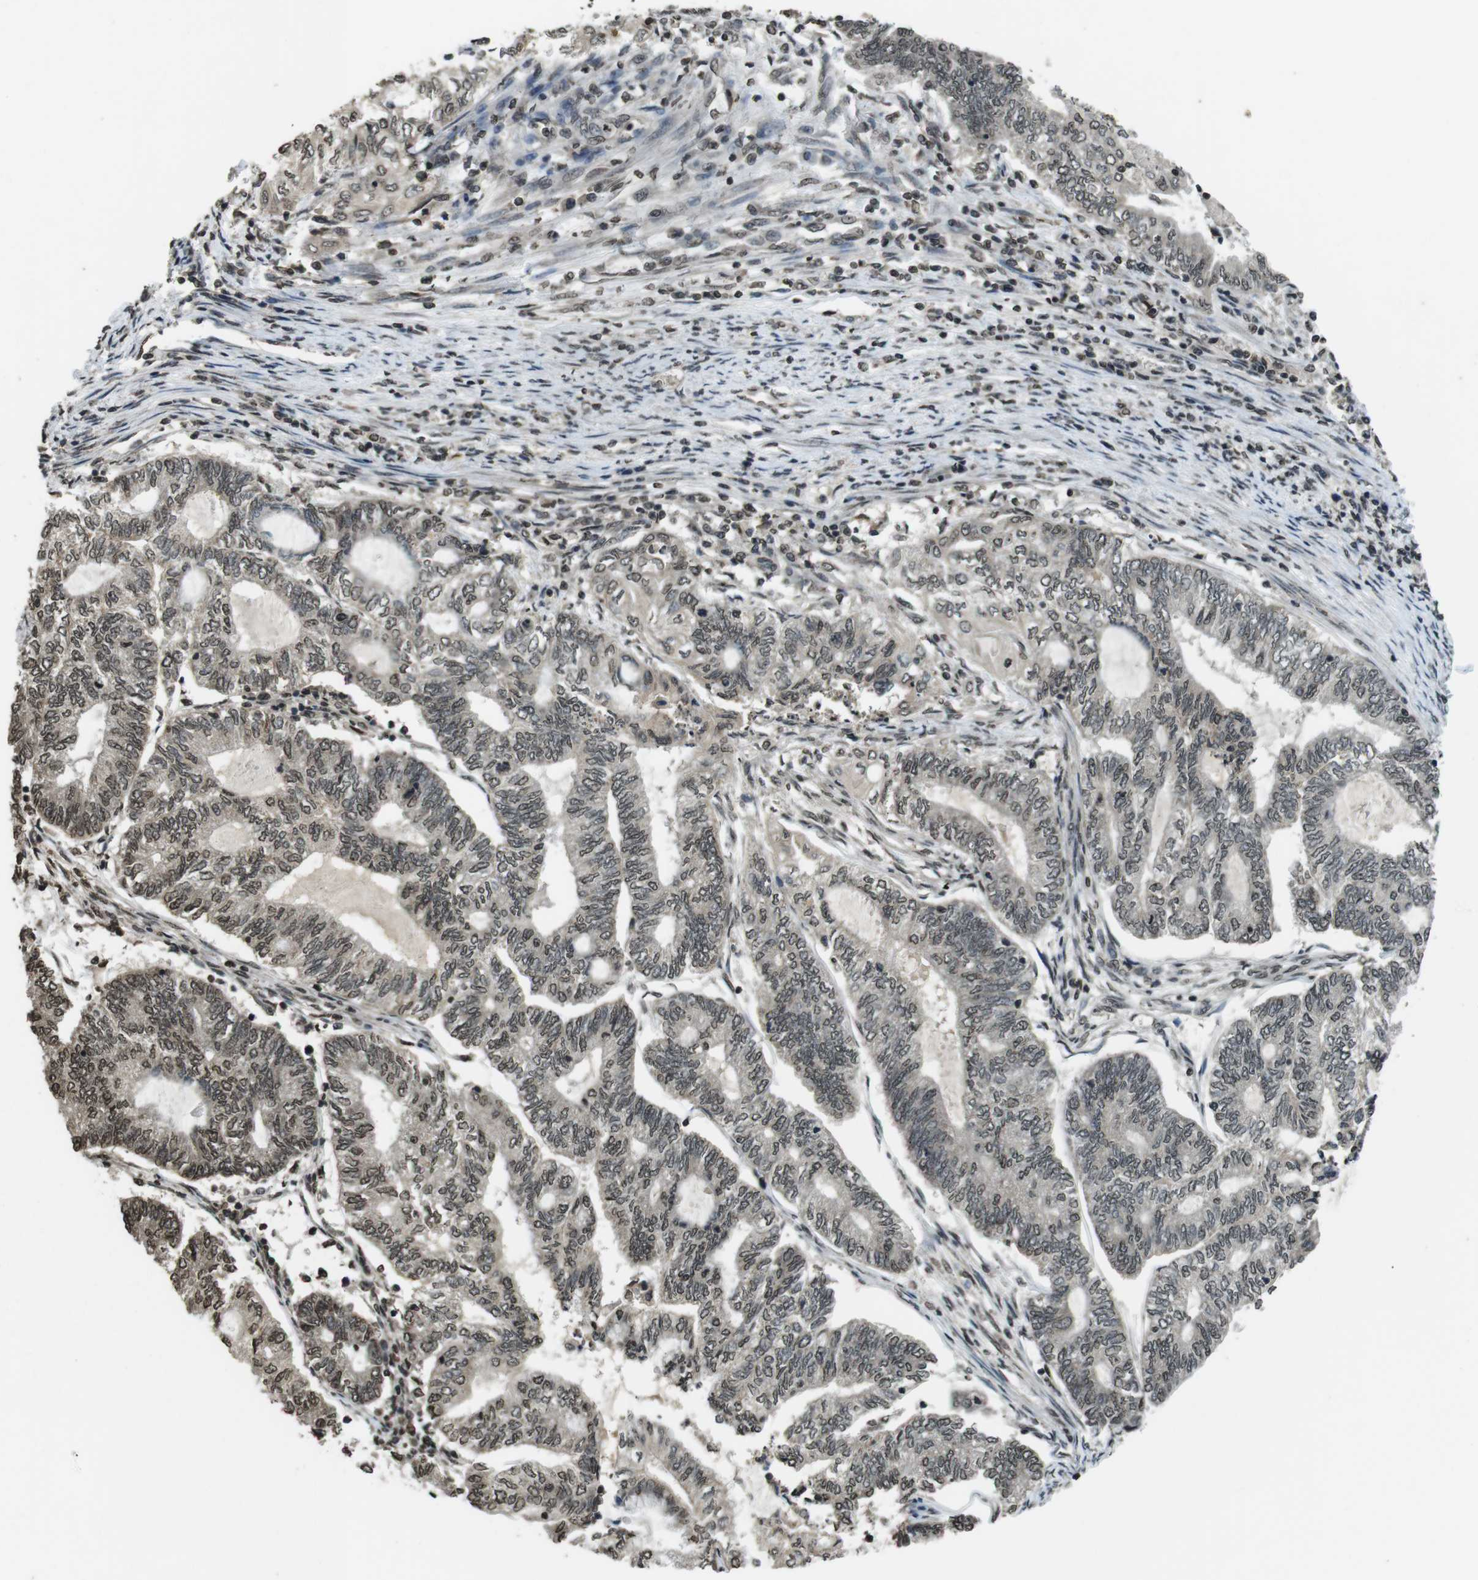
{"staining": {"intensity": "moderate", "quantity": "25%-75%", "location": "nuclear"}, "tissue": "endometrial cancer", "cell_type": "Tumor cells", "image_type": "cancer", "snomed": [{"axis": "morphology", "description": "Adenocarcinoma, NOS"}, {"axis": "topography", "description": "Uterus"}, {"axis": "topography", "description": "Endometrium"}], "caption": "Immunohistochemistry histopathology image of human endometrial cancer (adenocarcinoma) stained for a protein (brown), which demonstrates medium levels of moderate nuclear staining in approximately 25%-75% of tumor cells.", "gene": "MAF", "patient": {"sex": "female", "age": 70}}